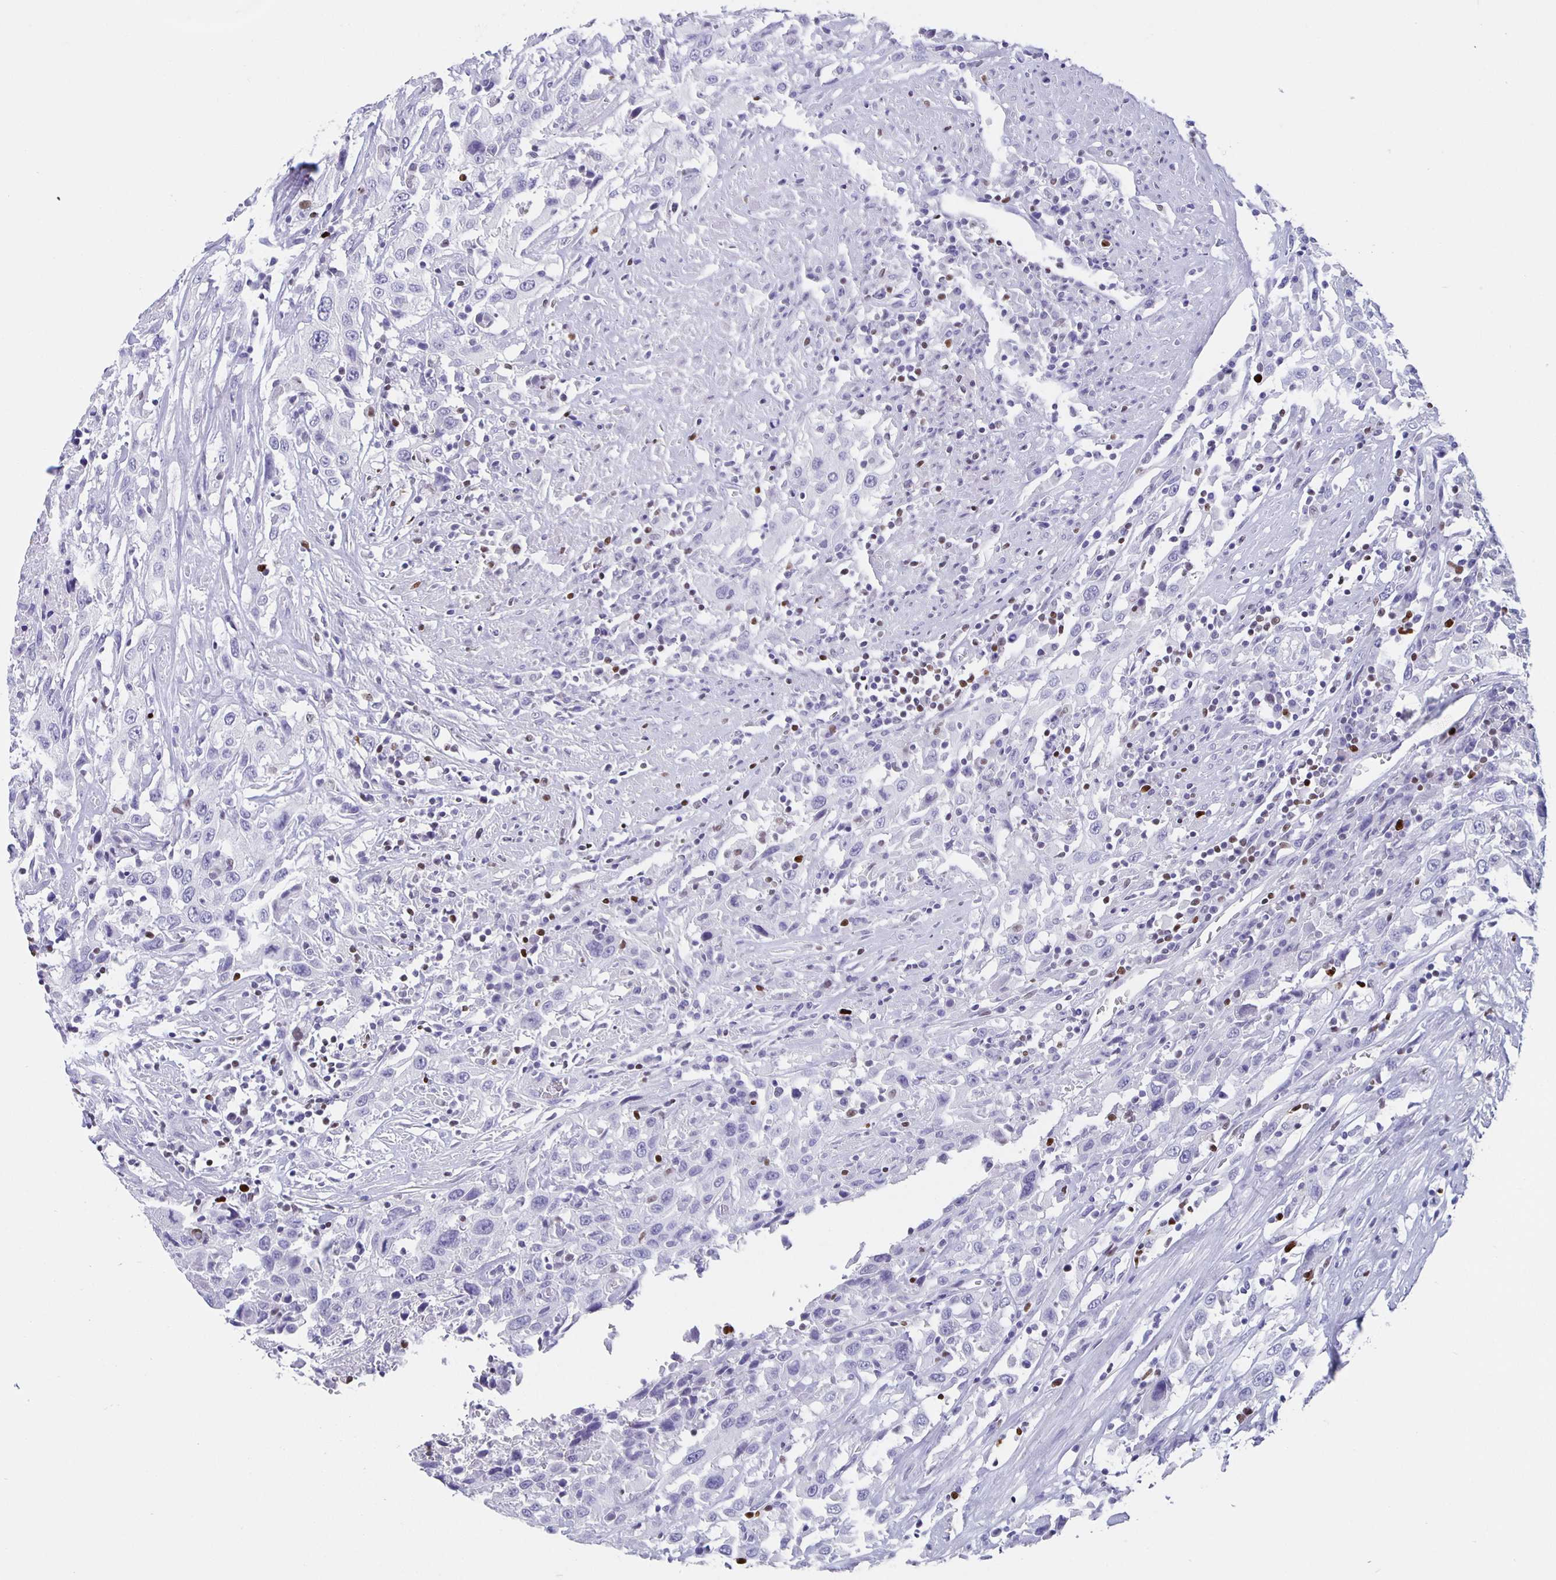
{"staining": {"intensity": "negative", "quantity": "none", "location": "none"}, "tissue": "urothelial cancer", "cell_type": "Tumor cells", "image_type": "cancer", "snomed": [{"axis": "morphology", "description": "Urothelial carcinoma, High grade"}, {"axis": "topography", "description": "Urinary bladder"}], "caption": "IHC histopathology image of neoplastic tissue: urothelial carcinoma (high-grade) stained with DAB (3,3'-diaminobenzidine) displays no significant protein positivity in tumor cells. (Brightfield microscopy of DAB (3,3'-diaminobenzidine) IHC at high magnification).", "gene": "SATB2", "patient": {"sex": "male", "age": 61}}